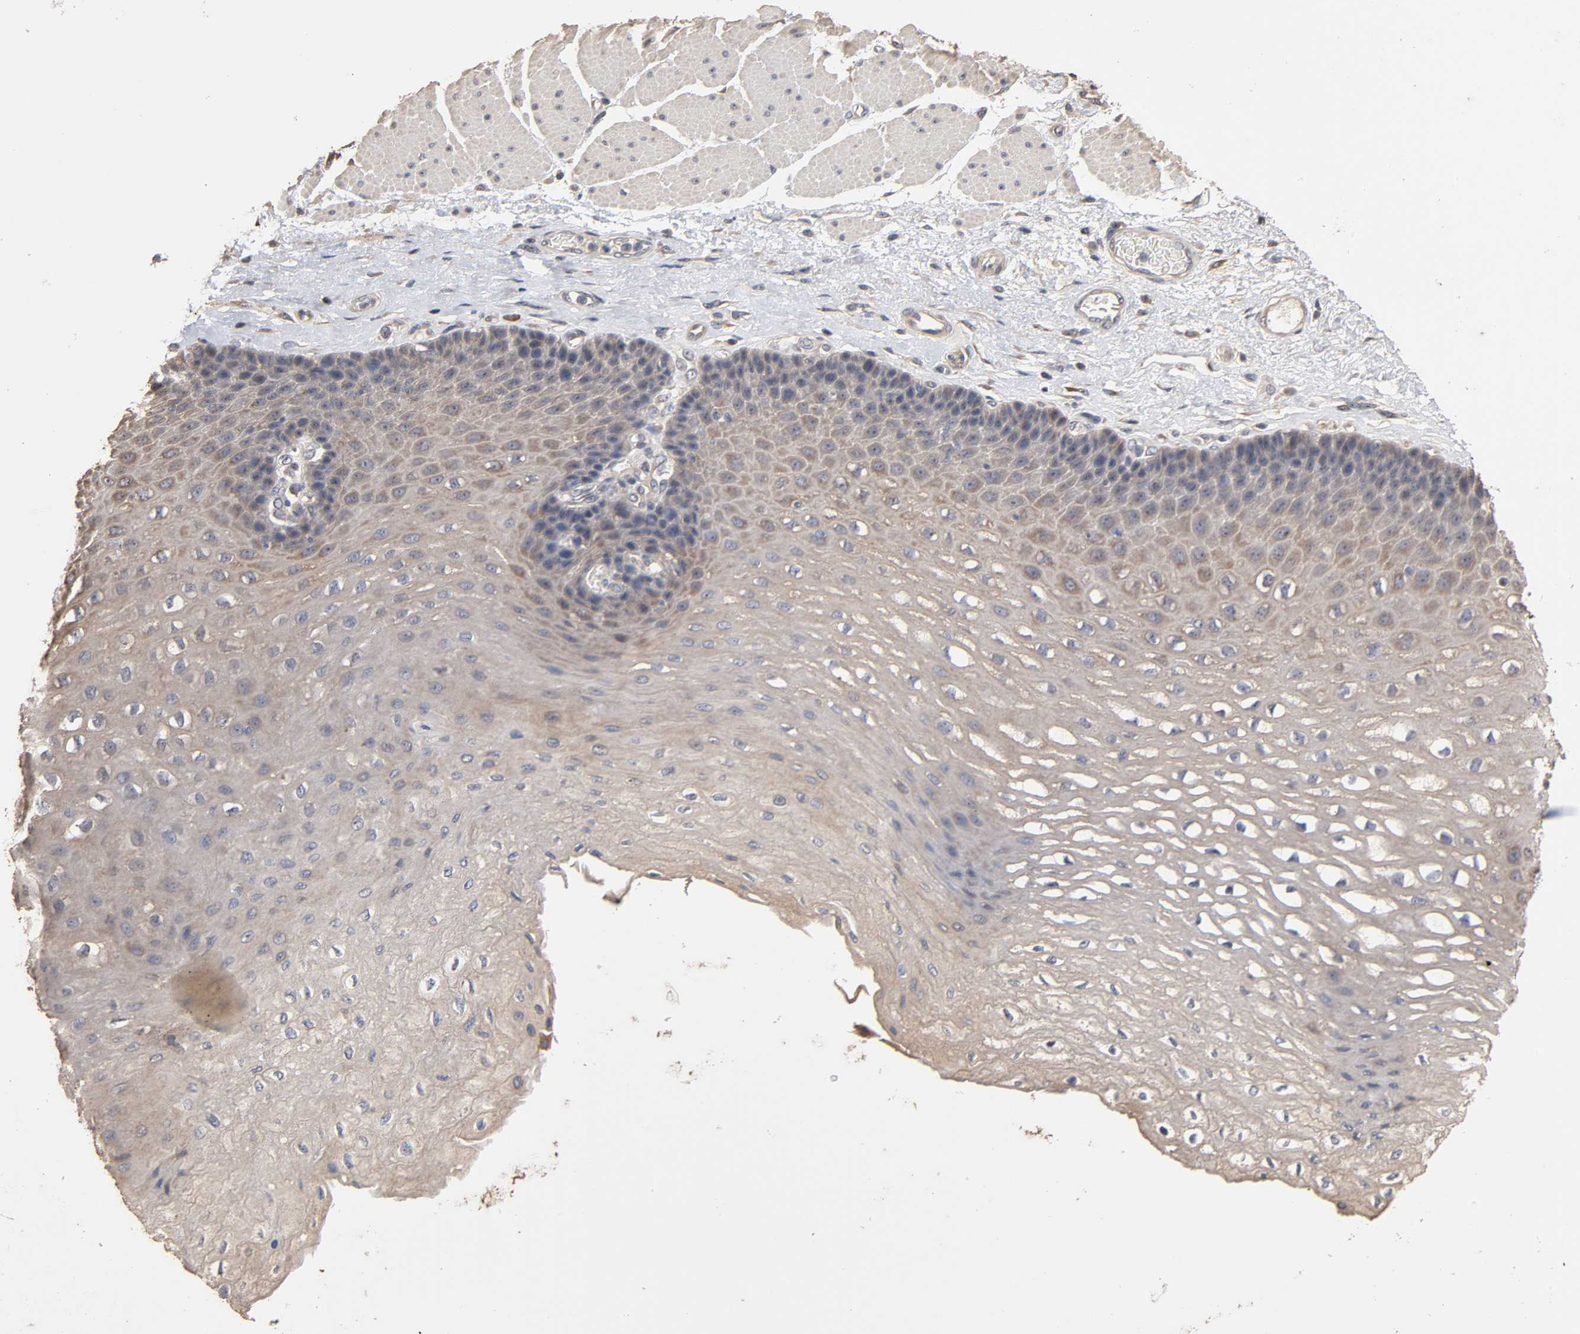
{"staining": {"intensity": "weak", "quantity": ">75%", "location": "cytoplasmic/membranous"}, "tissue": "esophagus", "cell_type": "Squamous epithelial cells", "image_type": "normal", "snomed": [{"axis": "morphology", "description": "Normal tissue, NOS"}, {"axis": "topography", "description": "Esophagus"}], "caption": "Squamous epithelial cells reveal weak cytoplasmic/membranous staining in about >75% of cells in unremarkable esophagus.", "gene": "ARHGEF7", "patient": {"sex": "female", "age": 72}}